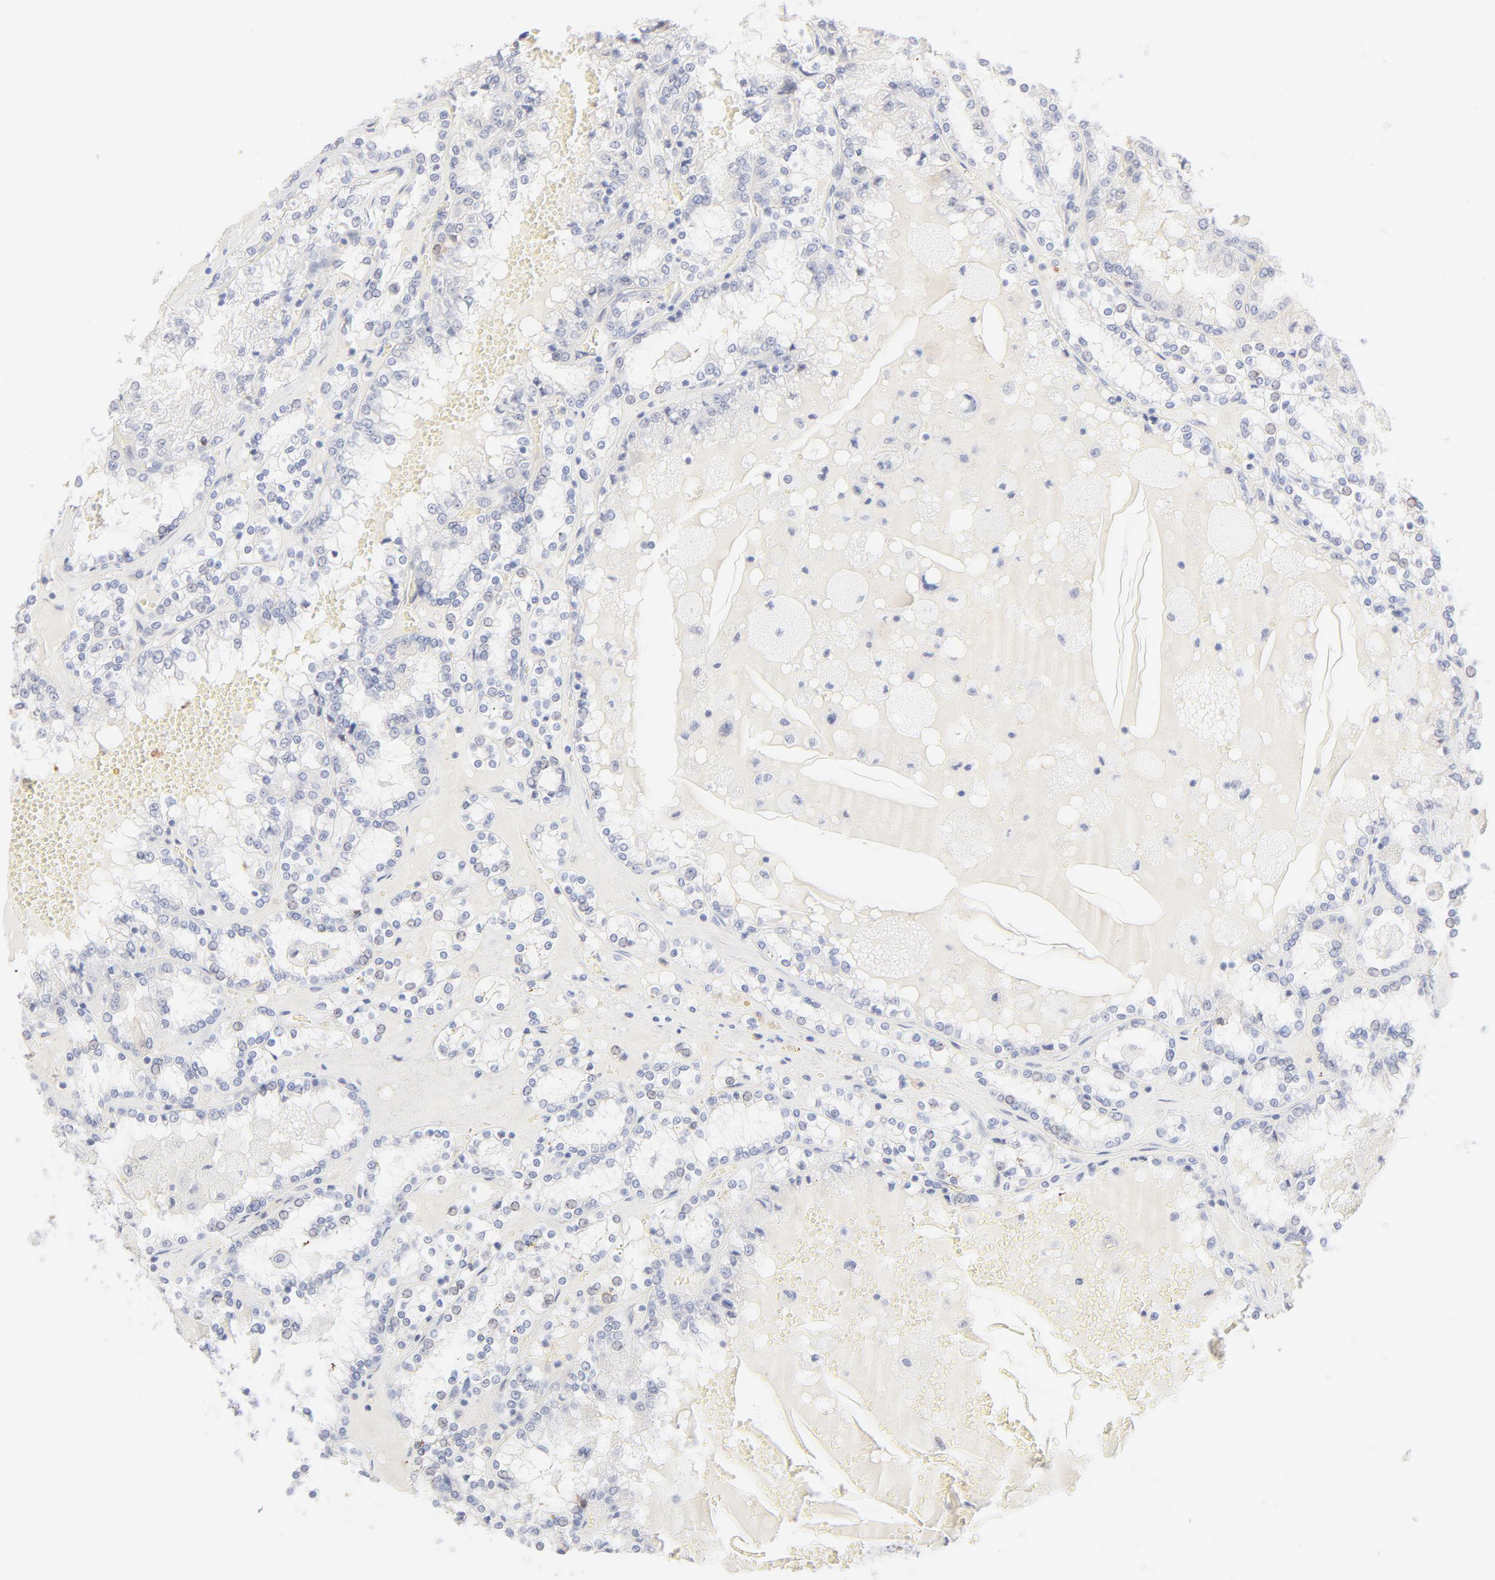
{"staining": {"intensity": "negative", "quantity": "none", "location": "none"}, "tissue": "renal cancer", "cell_type": "Tumor cells", "image_type": "cancer", "snomed": [{"axis": "morphology", "description": "Adenocarcinoma, NOS"}, {"axis": "topography", "description": "Kidney"}], "caption": "Immunohistochemical staining of human renal adenocarcinoma shows no significant positivity in tumor cells.", "gene": "ONECUT1", "patient": {"sex": "female", "age": 56}}